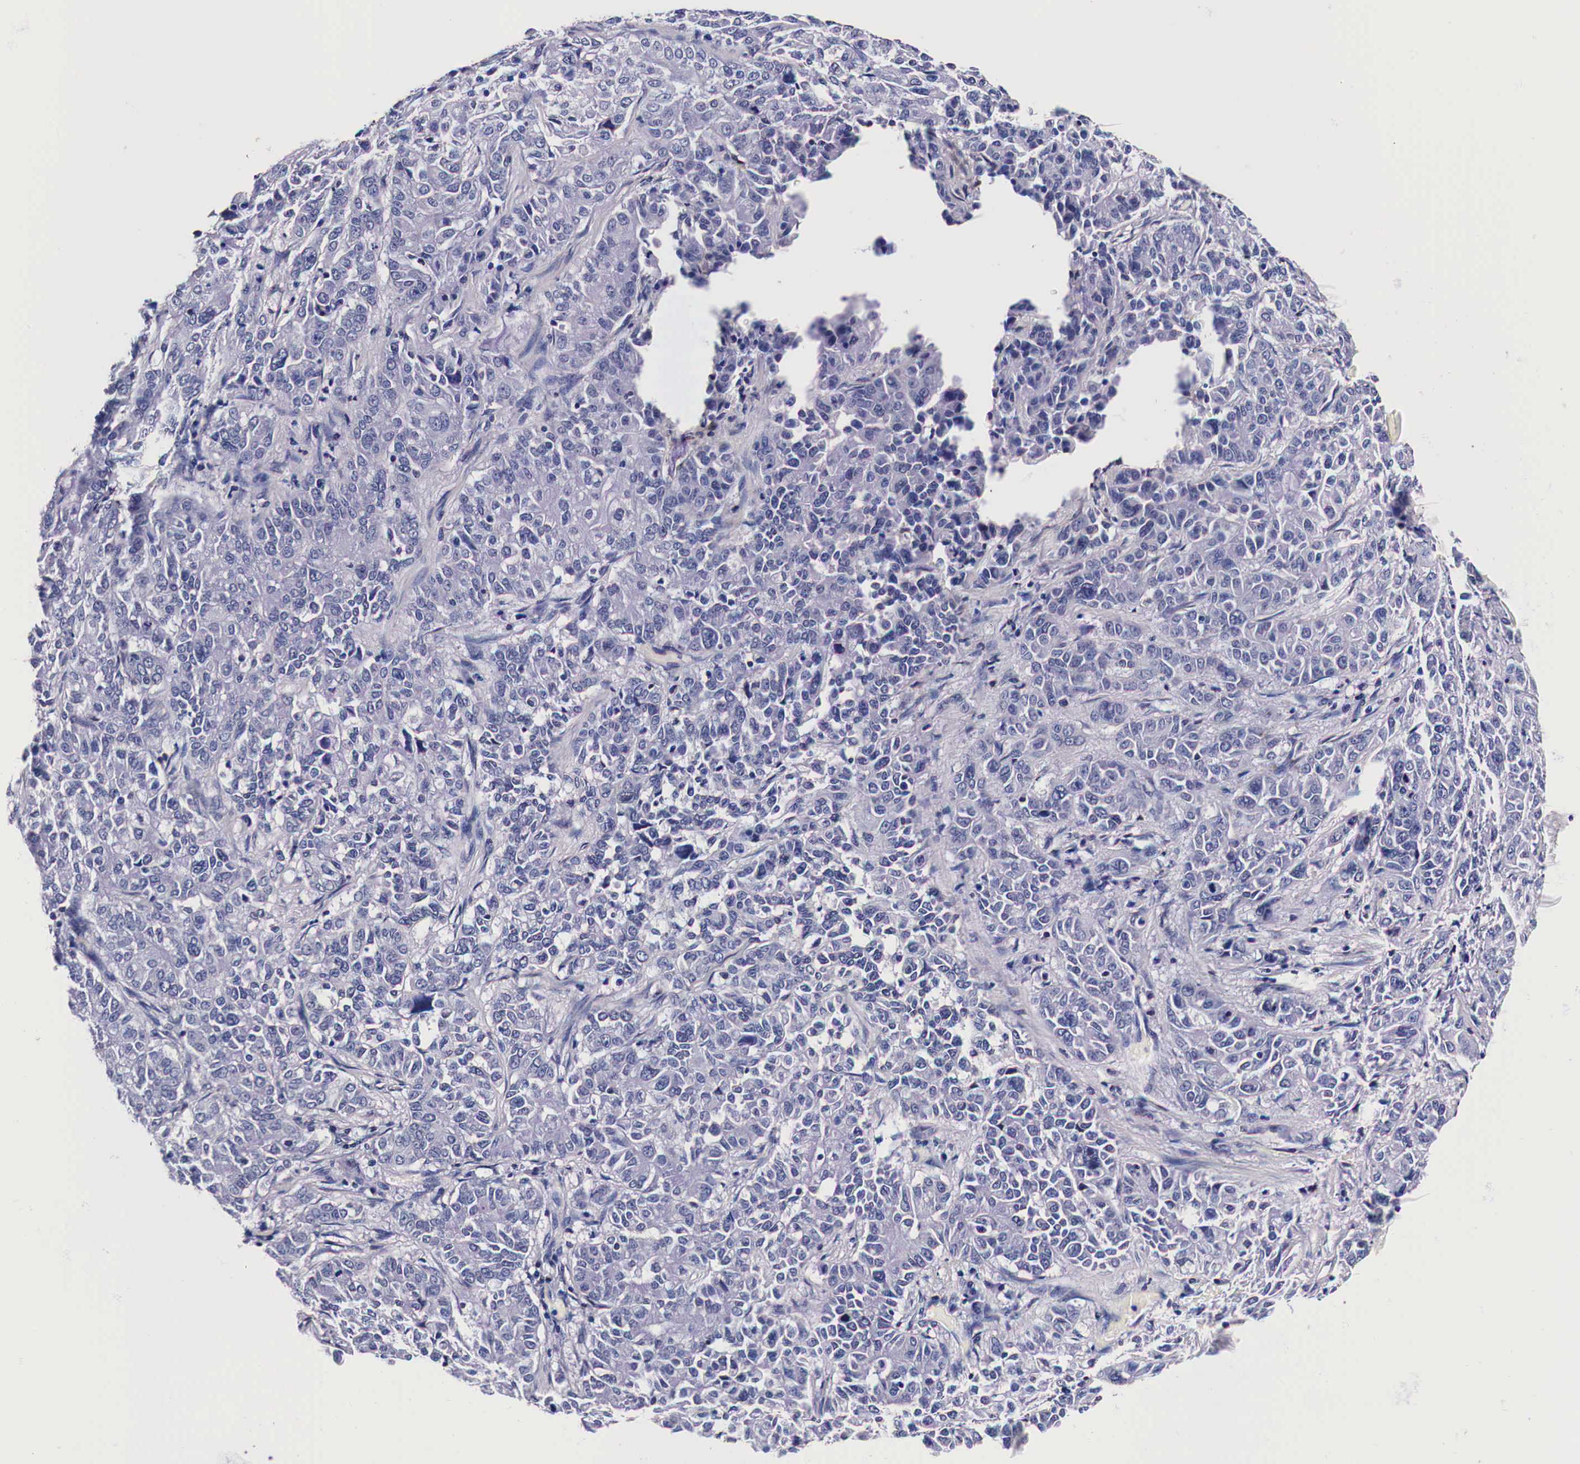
{"staining": {"intensity": "negative", "quantity": "none", "location": "none"}, "tissue": "pancreatic cancer", "cell_type": "Tumor cells", "image_type": "cancer", "snomed": [{"axis": "morphology", "description": "Adenocarcinoma, NOS"}, {"axis": "topography", "description": "Pancreas"}], "caption": "Protein analysis of pancreatic cancer (adenocarcinoma) displays no significant staining in tumor cells.", "gene": "HSPB1", "patient": {"sex": "female", "age": 52}}